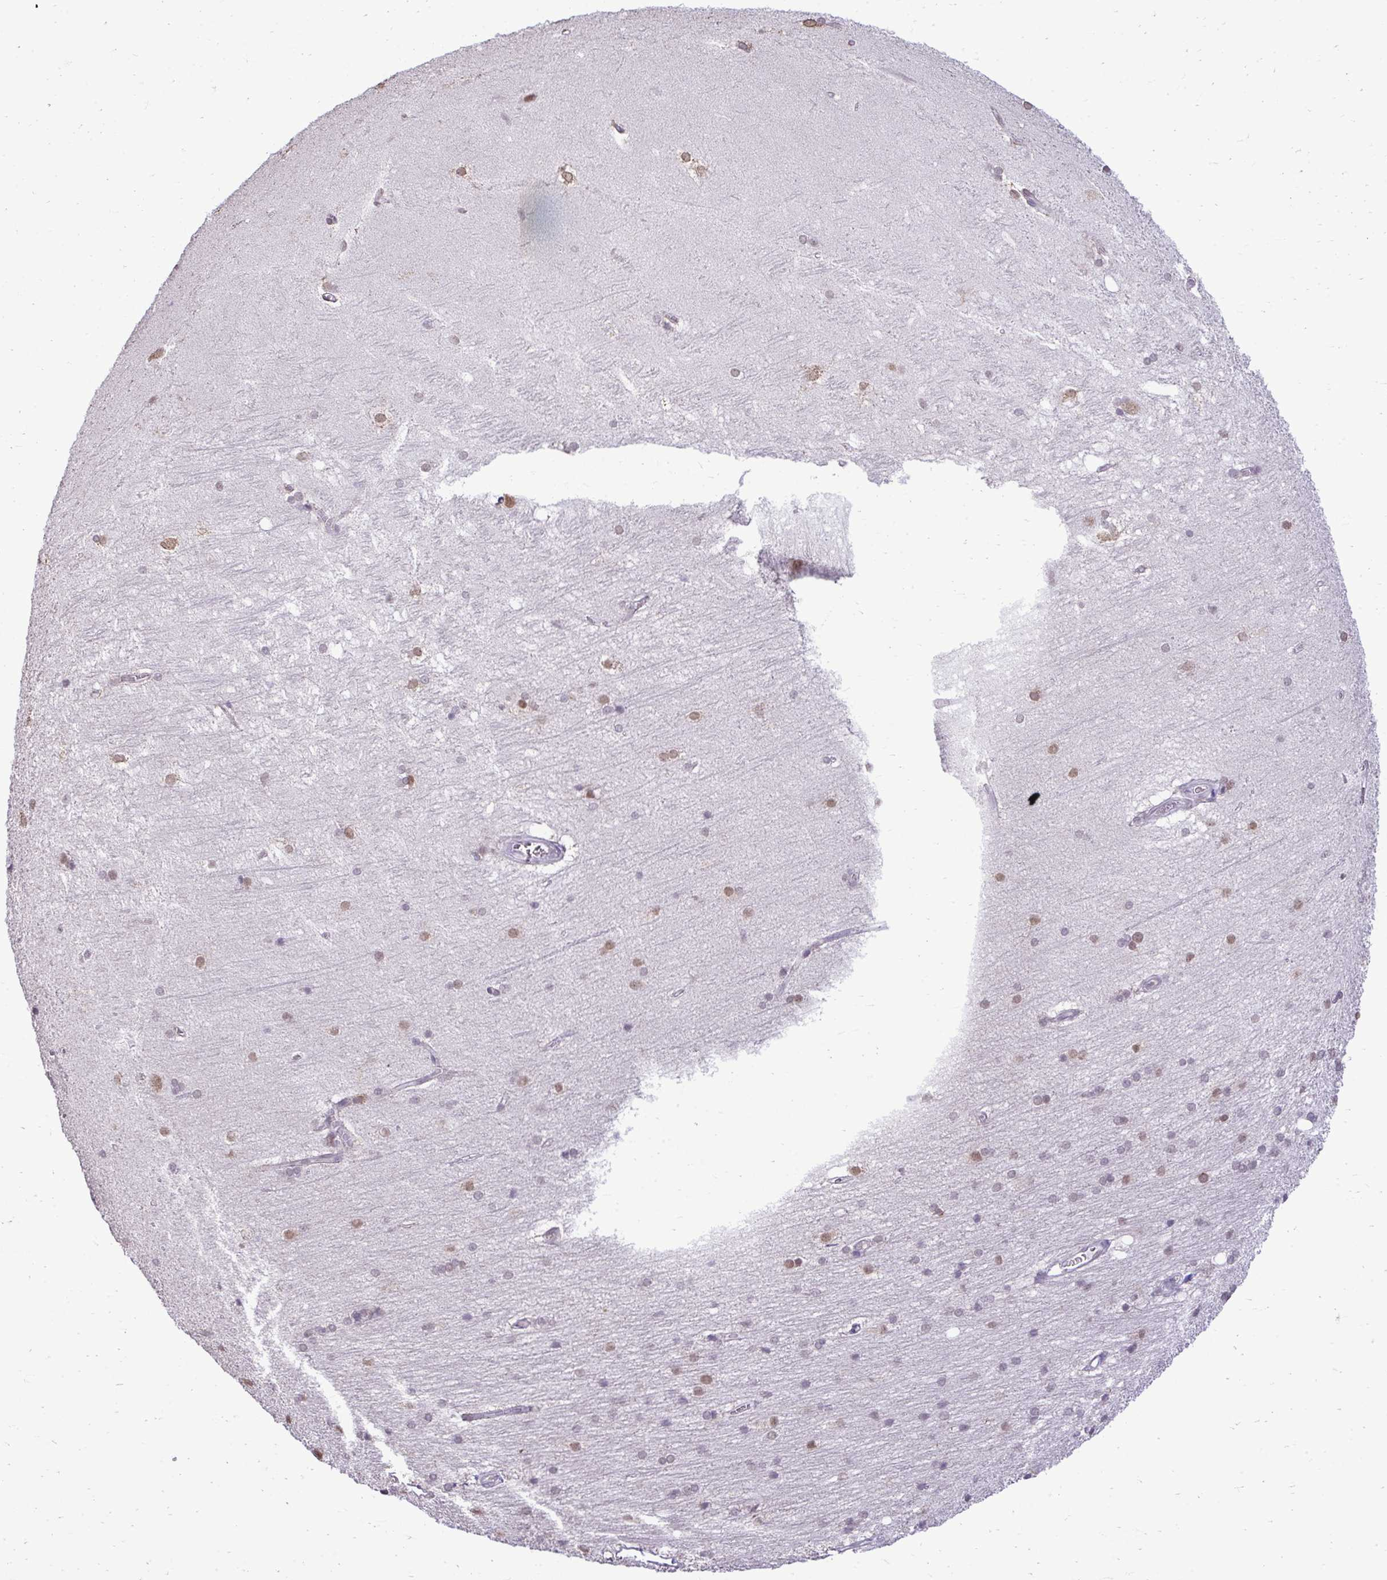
{"staining": {"intensity": "moderate", "quantity": "<25%", "location": "cytoplasmic/membranous,nuclear"}, "tissue": "hippocampus", "cell_type": "Glial cells", "image_type": "normal", "snomed": [{"axis": "morphology", "description": "Normal tissue, NOS"}, {"axis": "topography", "description": "Cerebral cortex"}, {"axis": "topography", "description": "Hippocampus"}], "caption": "Immunohistochemistry (IHC) of unremarkable human hippocampus reveals low levels of moderate cytoplasmic/membranous,nuclear staining in approximately <25% of glial cells.", "gene": "NPPA", "patient": {"sex": "female", "age": 19}}